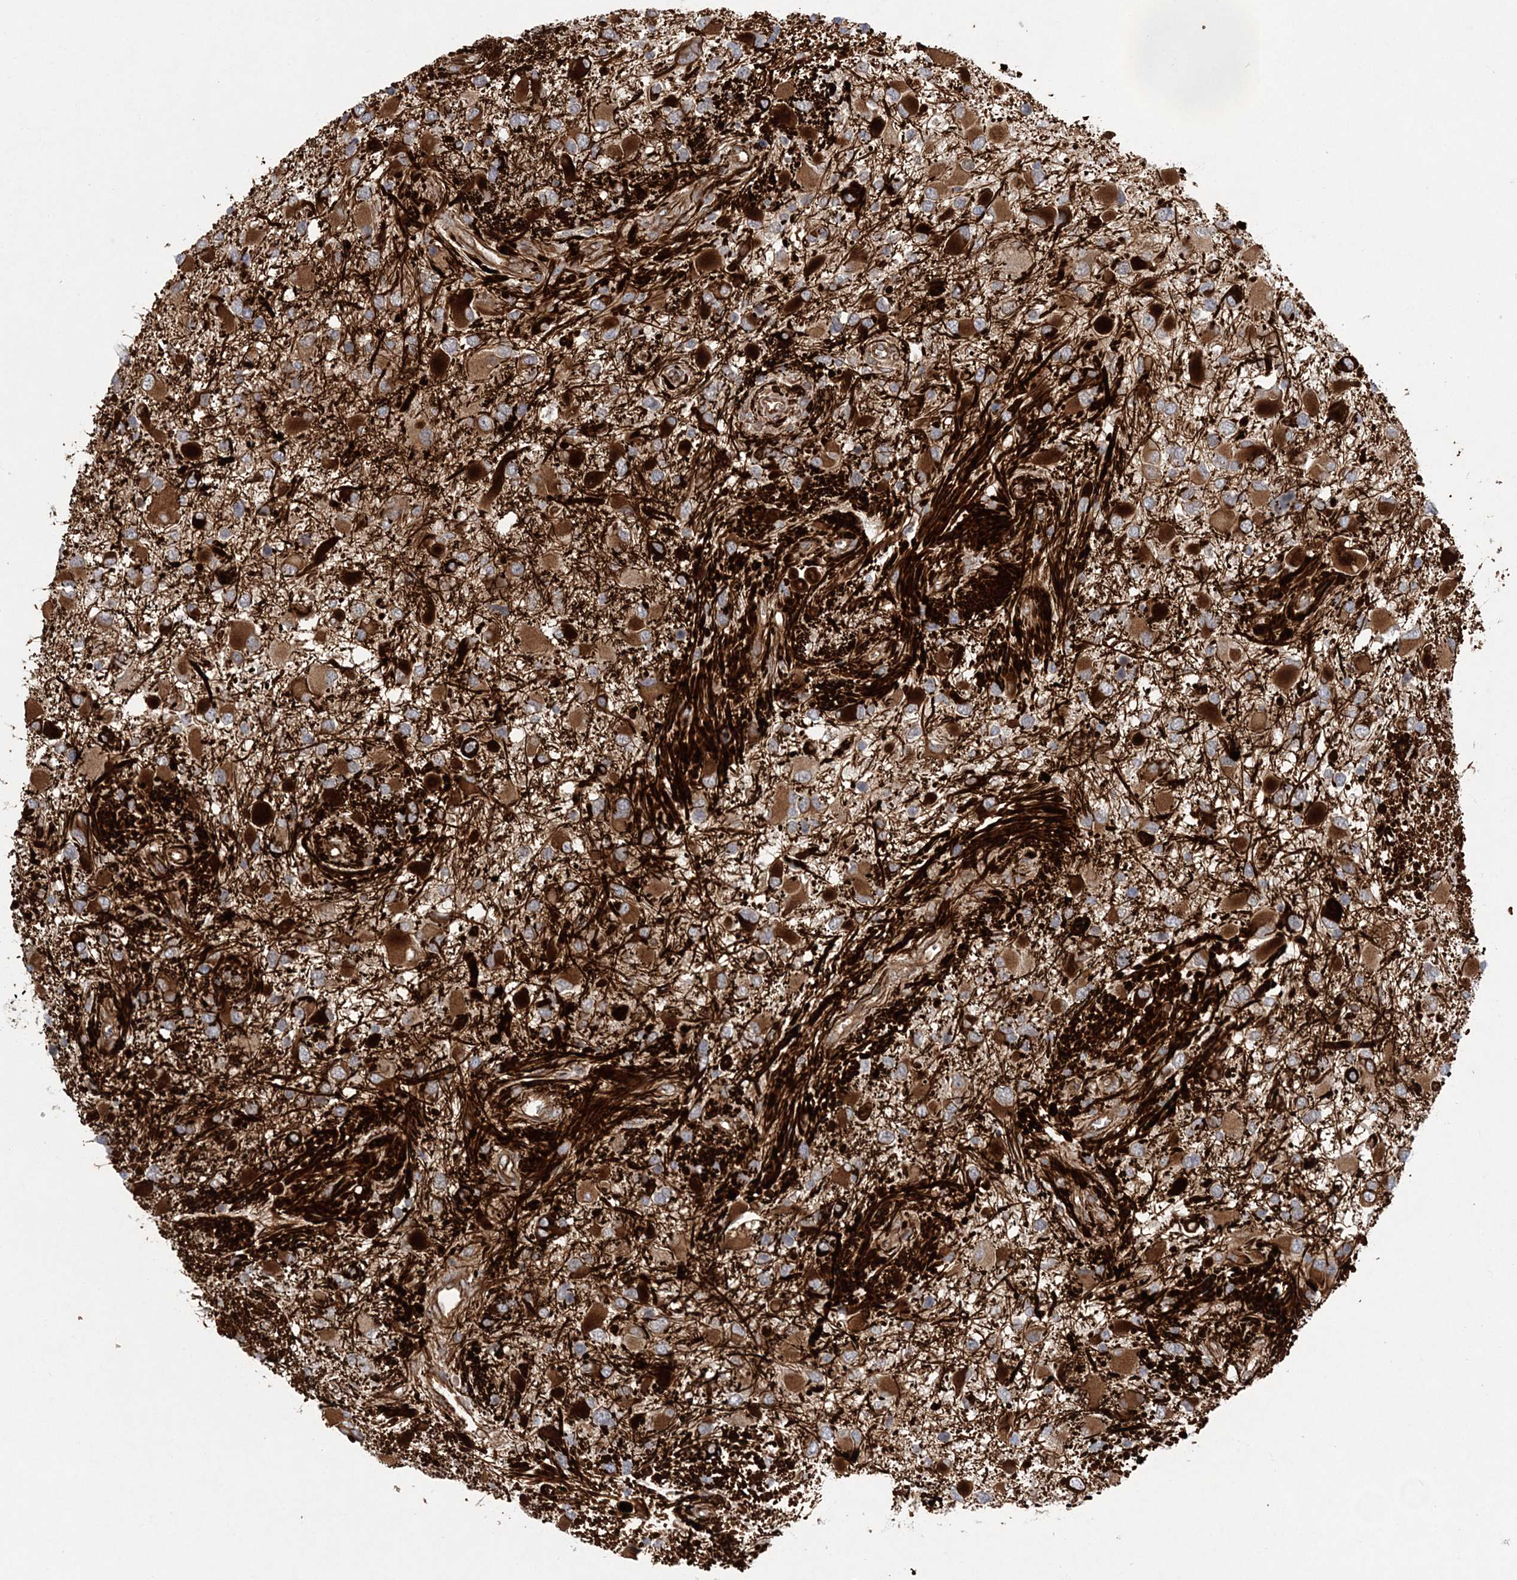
{"staining": {"intensity": "moderate", "quantity": "<25%", "location": "cytoplasmic/membranous"}, "tissue": "glioma", "cell_type": "Tumor cells", "image_type": "cancer", "snomed": [{"axis": "morphology", "description": "Glioma, malignant, High grade"}, {"axis": "topography", "description": "Brain"}], "caption": "Glioma stained with a protein marker reveals moderate staining in tumor cells.", "gene": "FAM114A2", "patient": {"sex": "male", "age": 53}}